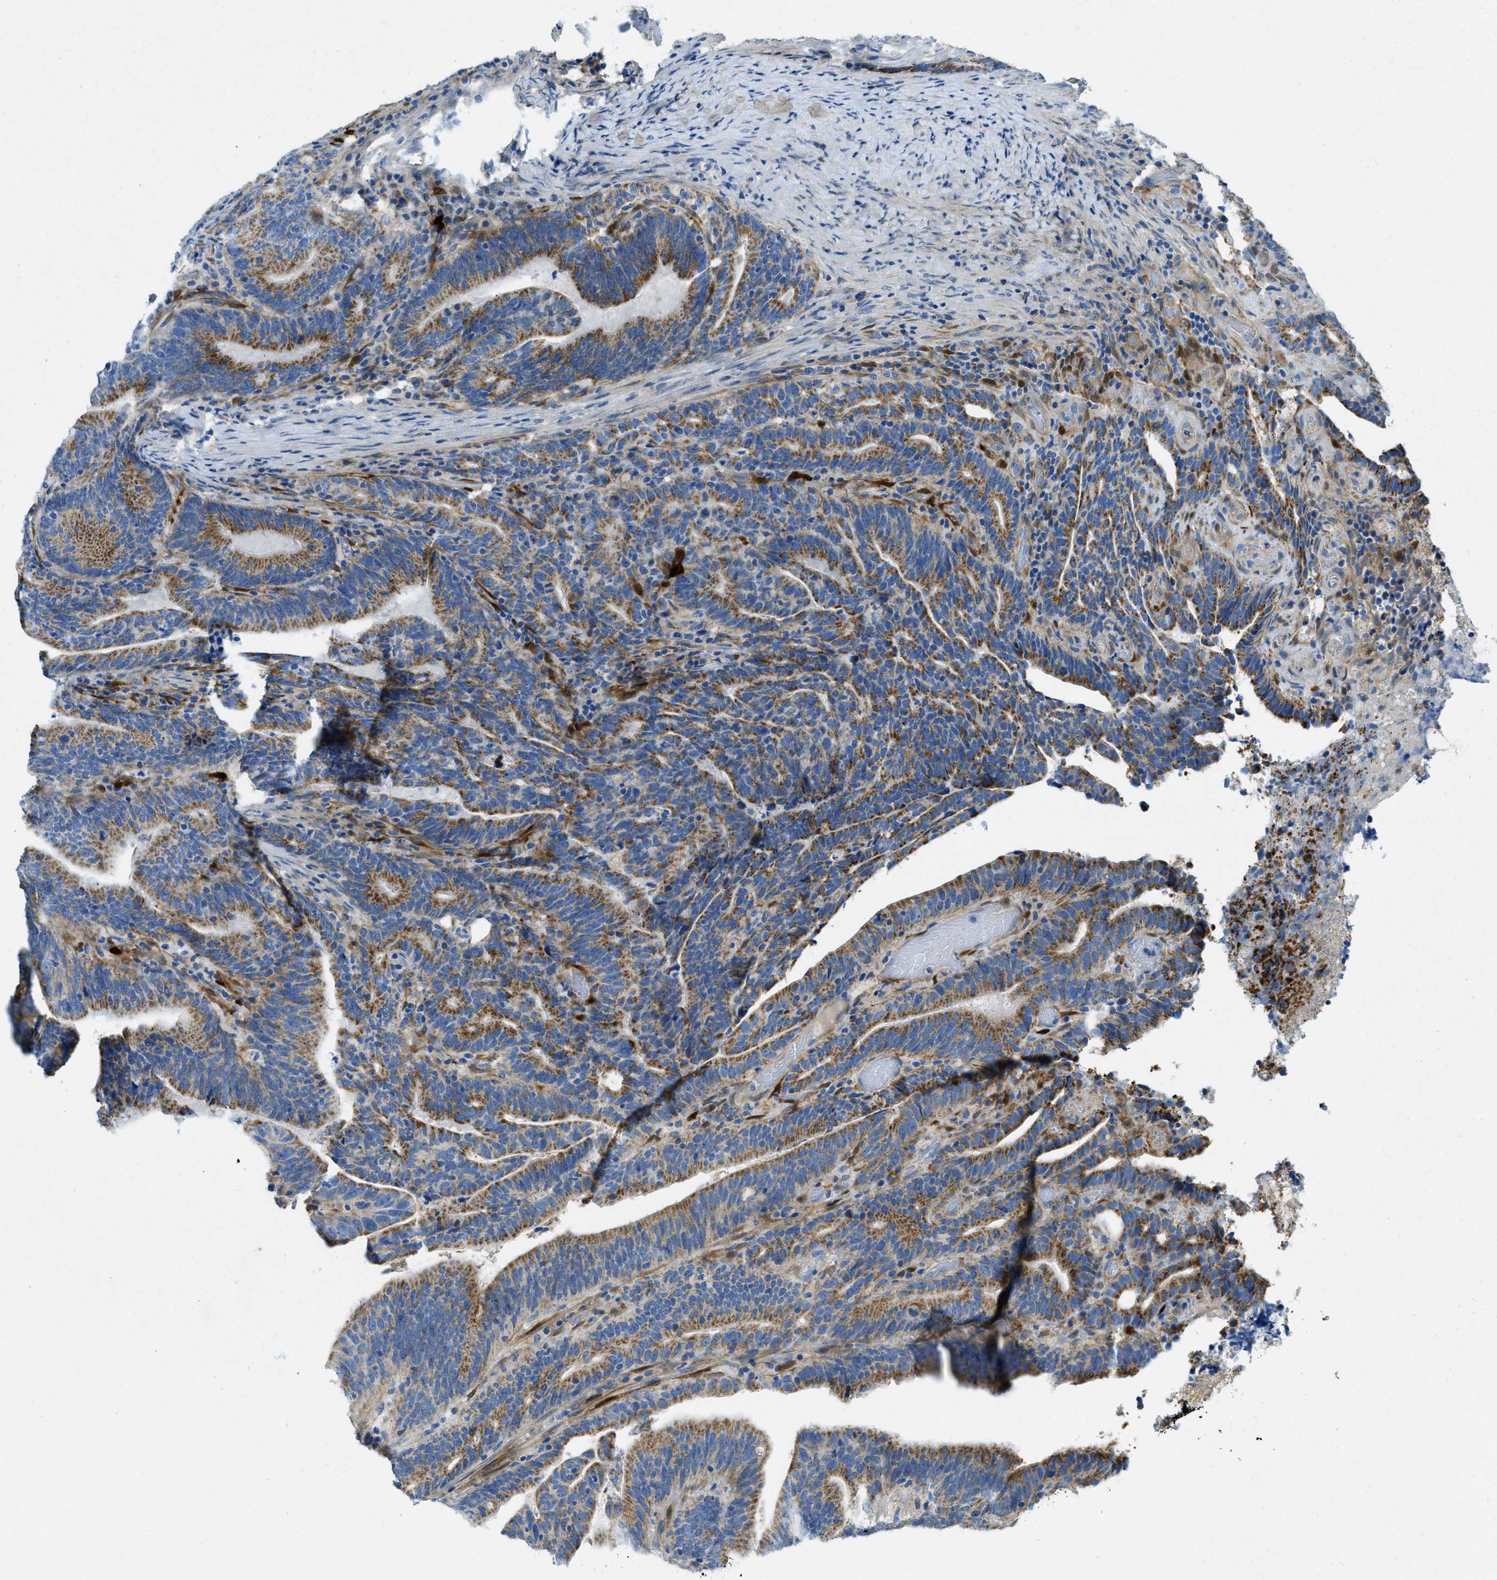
{"staining": {"intensity": "moderate", "quantity": ">75%", "location": "cytoplasmic/membranous"}, "tissue": "colorectal cancer", "cell_type": "Tumor cells", "image_type": "cancer", "snomed": [{"axis": "morphology", "description": "Adenocarcinoma, NOS"}, {"axis": "topography", "description": "Colon"}], "caption": "Colorectal adenocarcinoma stained with a brown dye shows moderate cytoplasmic/membranous positive positivity in approximately >75% of tumor cells.", "gene": "CYGB", "patient": {"sex": "female", "age": 66}}